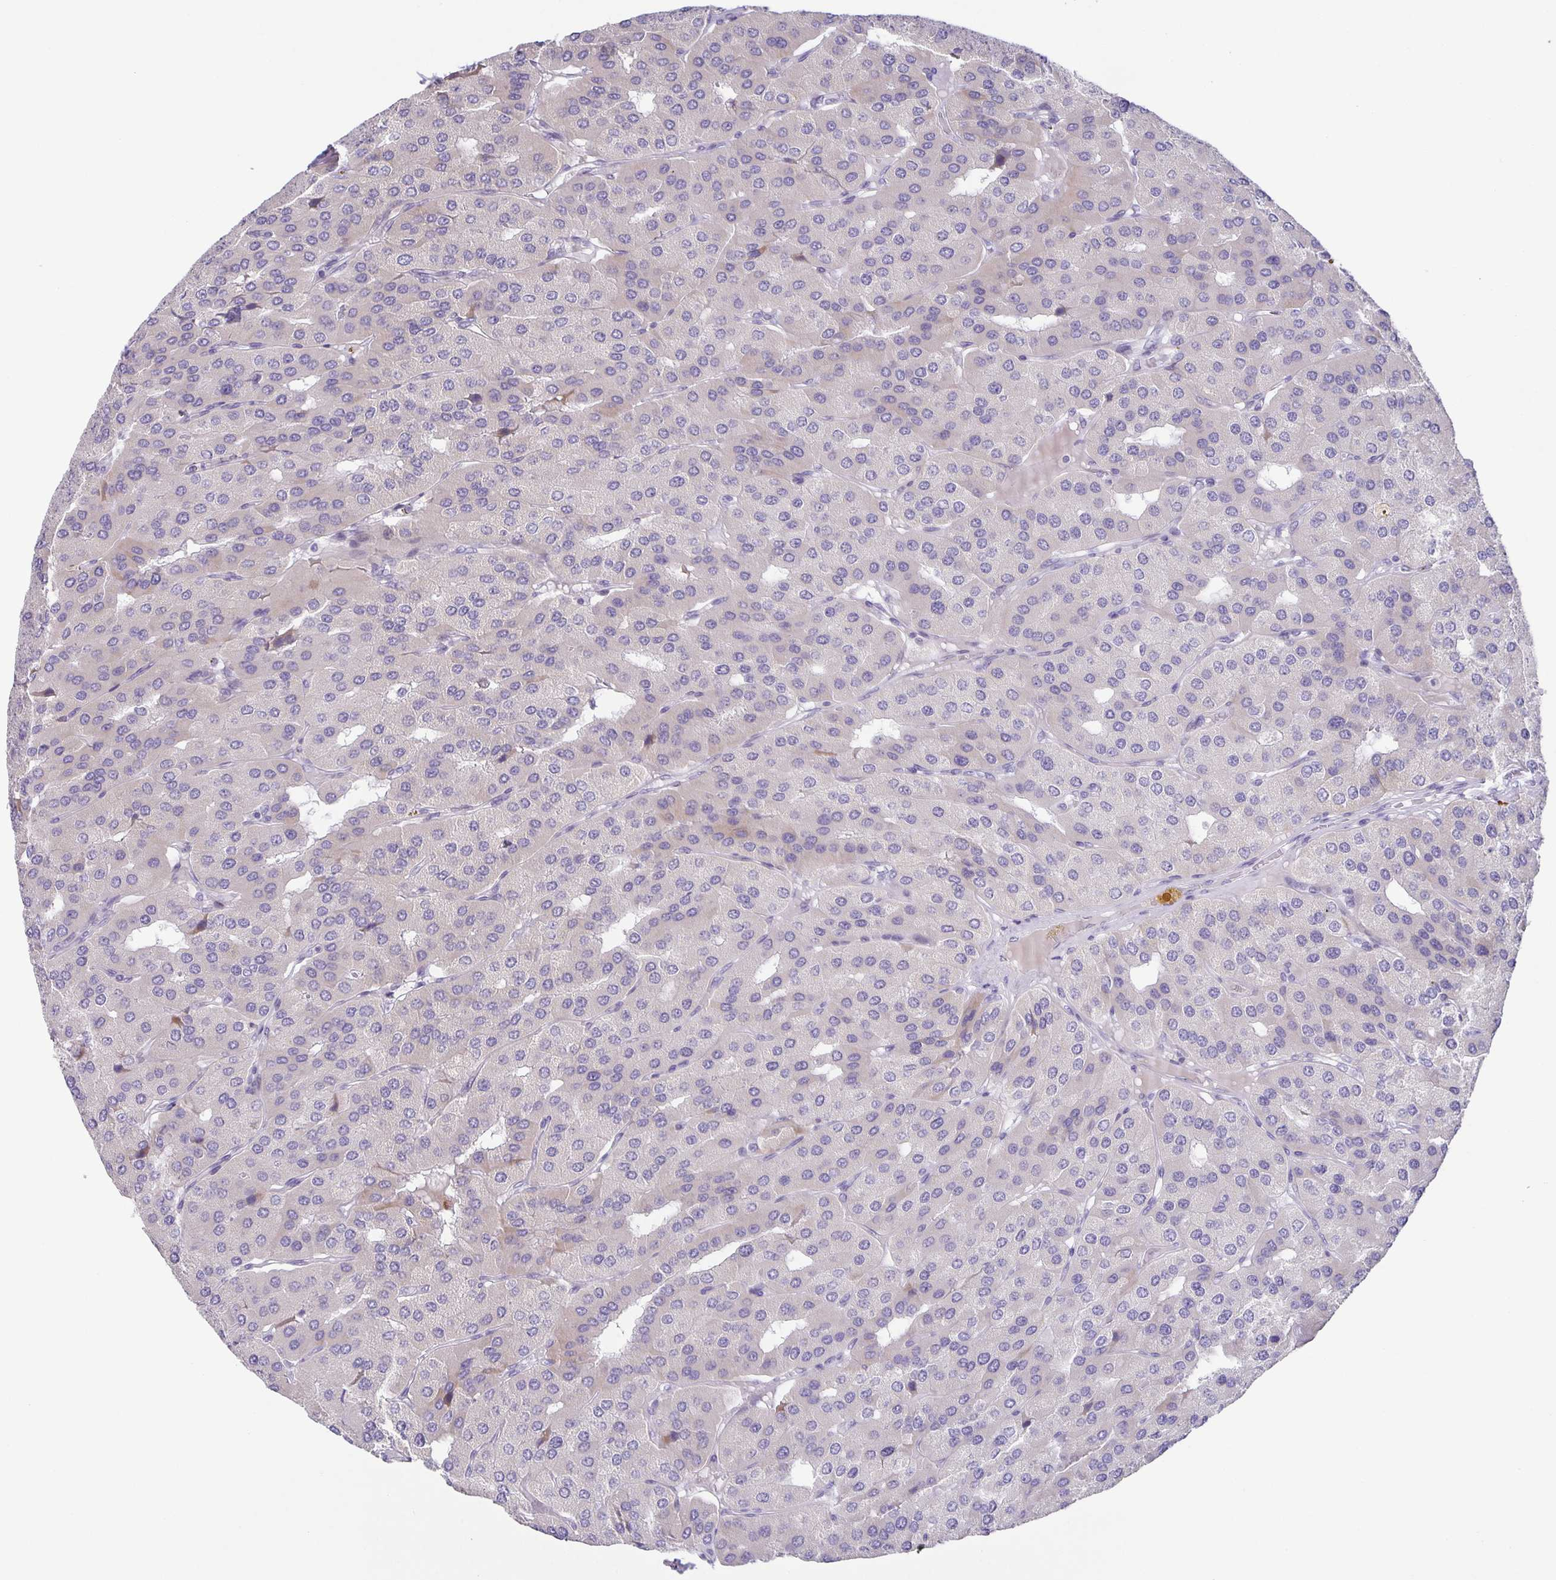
{"staining": {"intensity": "negative", "quantity": "none", "location": "none"}, "tissue": "parathyroid gland", "cell_type": "Glandular cells", "image_type": "normal", "snomed": [{"axis": "morphology", "description": "Normal tissue, NOS"}, {"axis": "morphology", "description": "Adenoma, NOS"}, {"axis": "topography", "description": "Parathyroid gland"}], "caption": "Immunohistochemical staining of normal human parathyroid gland displays no significant positivity in glandular cells.", "gene": "PHRF1", "patient": {"sex": "female", "age": 86}}